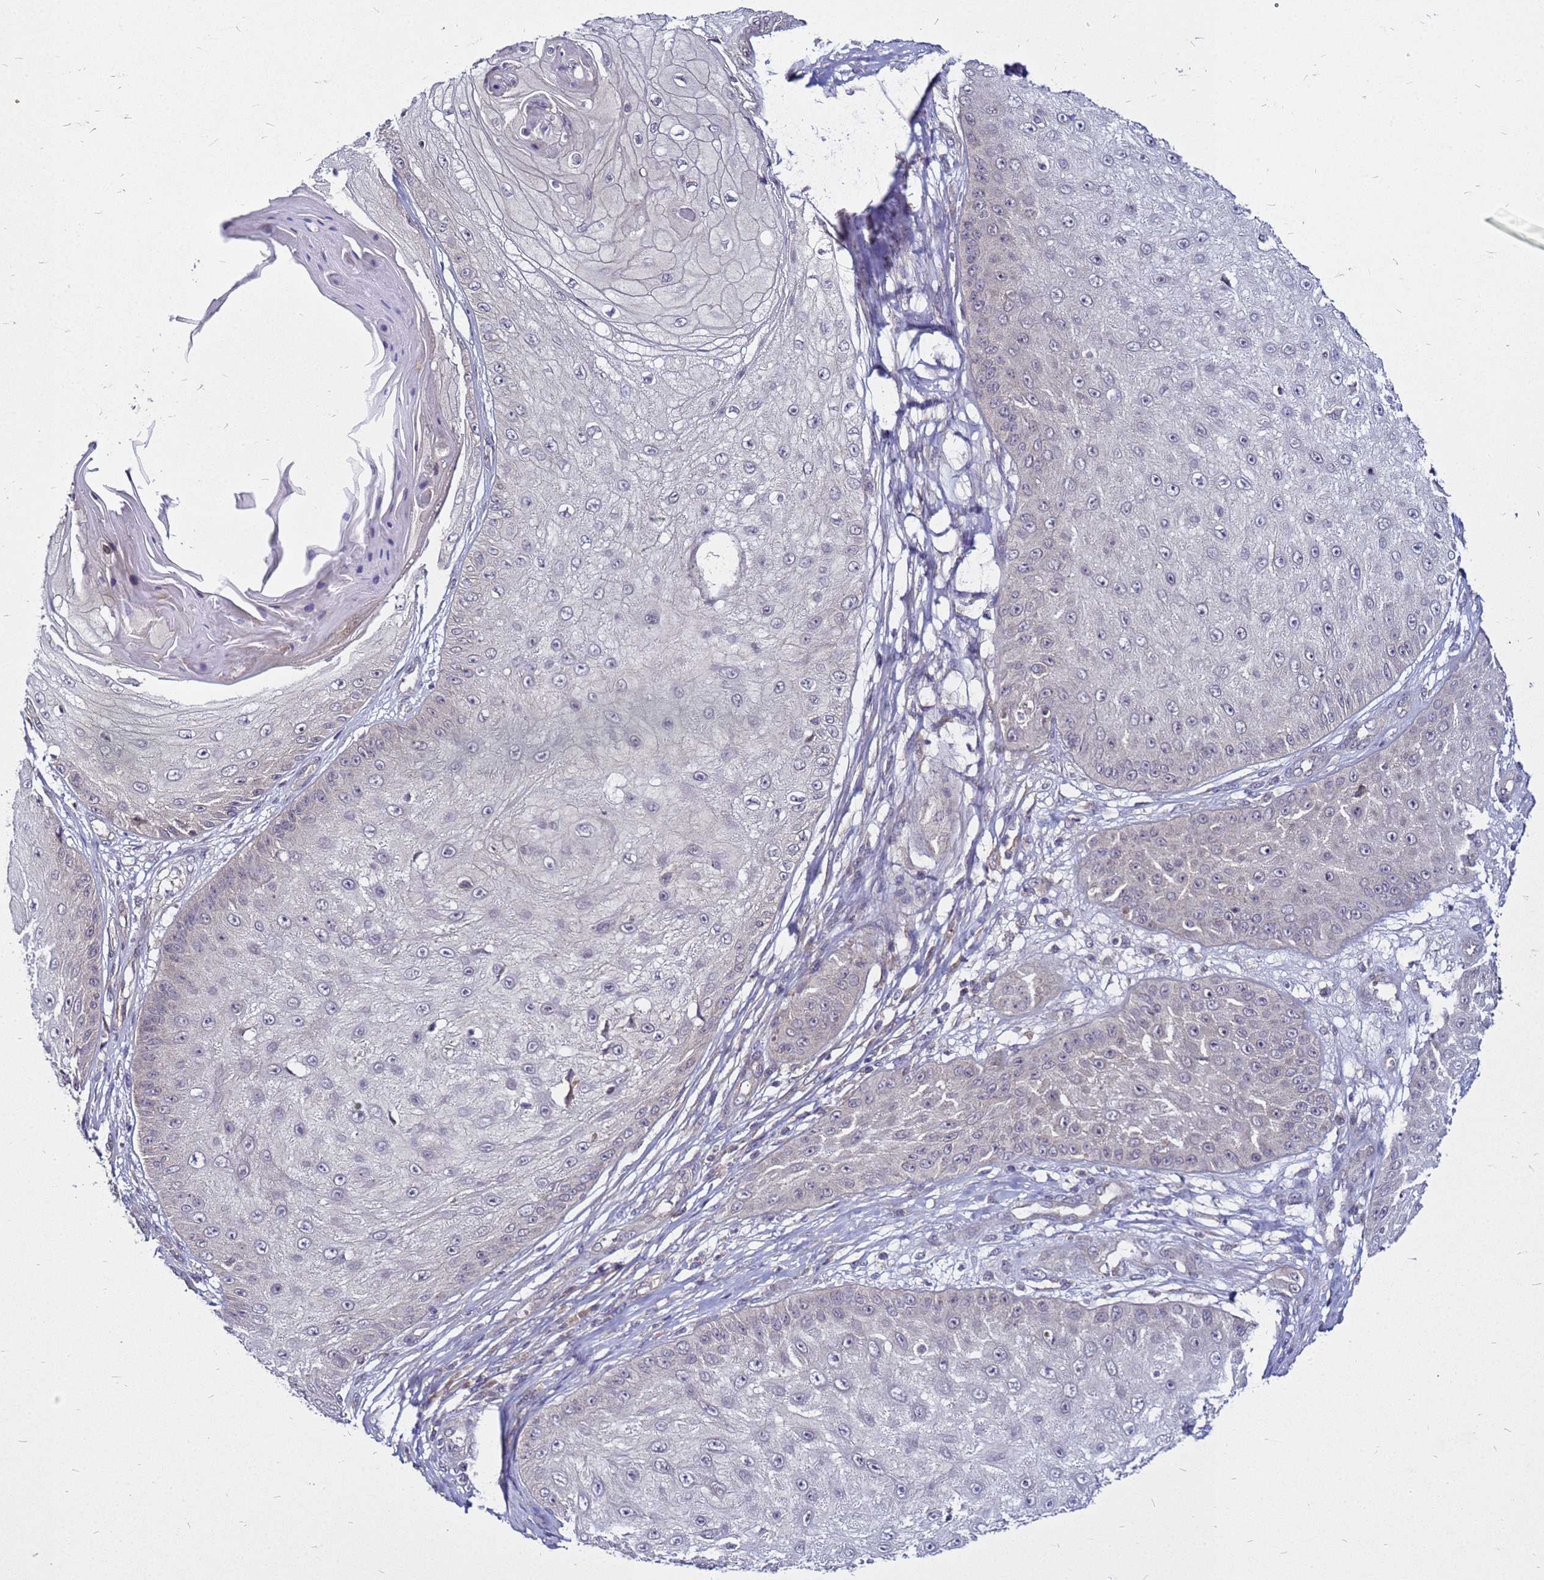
{"staining": {"intensity": "negative", "quantity": "none", "location": "none"}, "tissue": "skin cancer", "cell_type": "Tumor cells", "image_type": "cancer", "snomed": [{"axis": "morphology", "description": "Squamous cell carcinoma, NOS"}, {"axis": "topography", "description": "Skin"}], "caption": "The photomicrograph exhibits no staining of tumor cells in squamous cell carcinoma (skin).", "gene": "SAT1", "patient": {"sex": "male", "age": 70}}